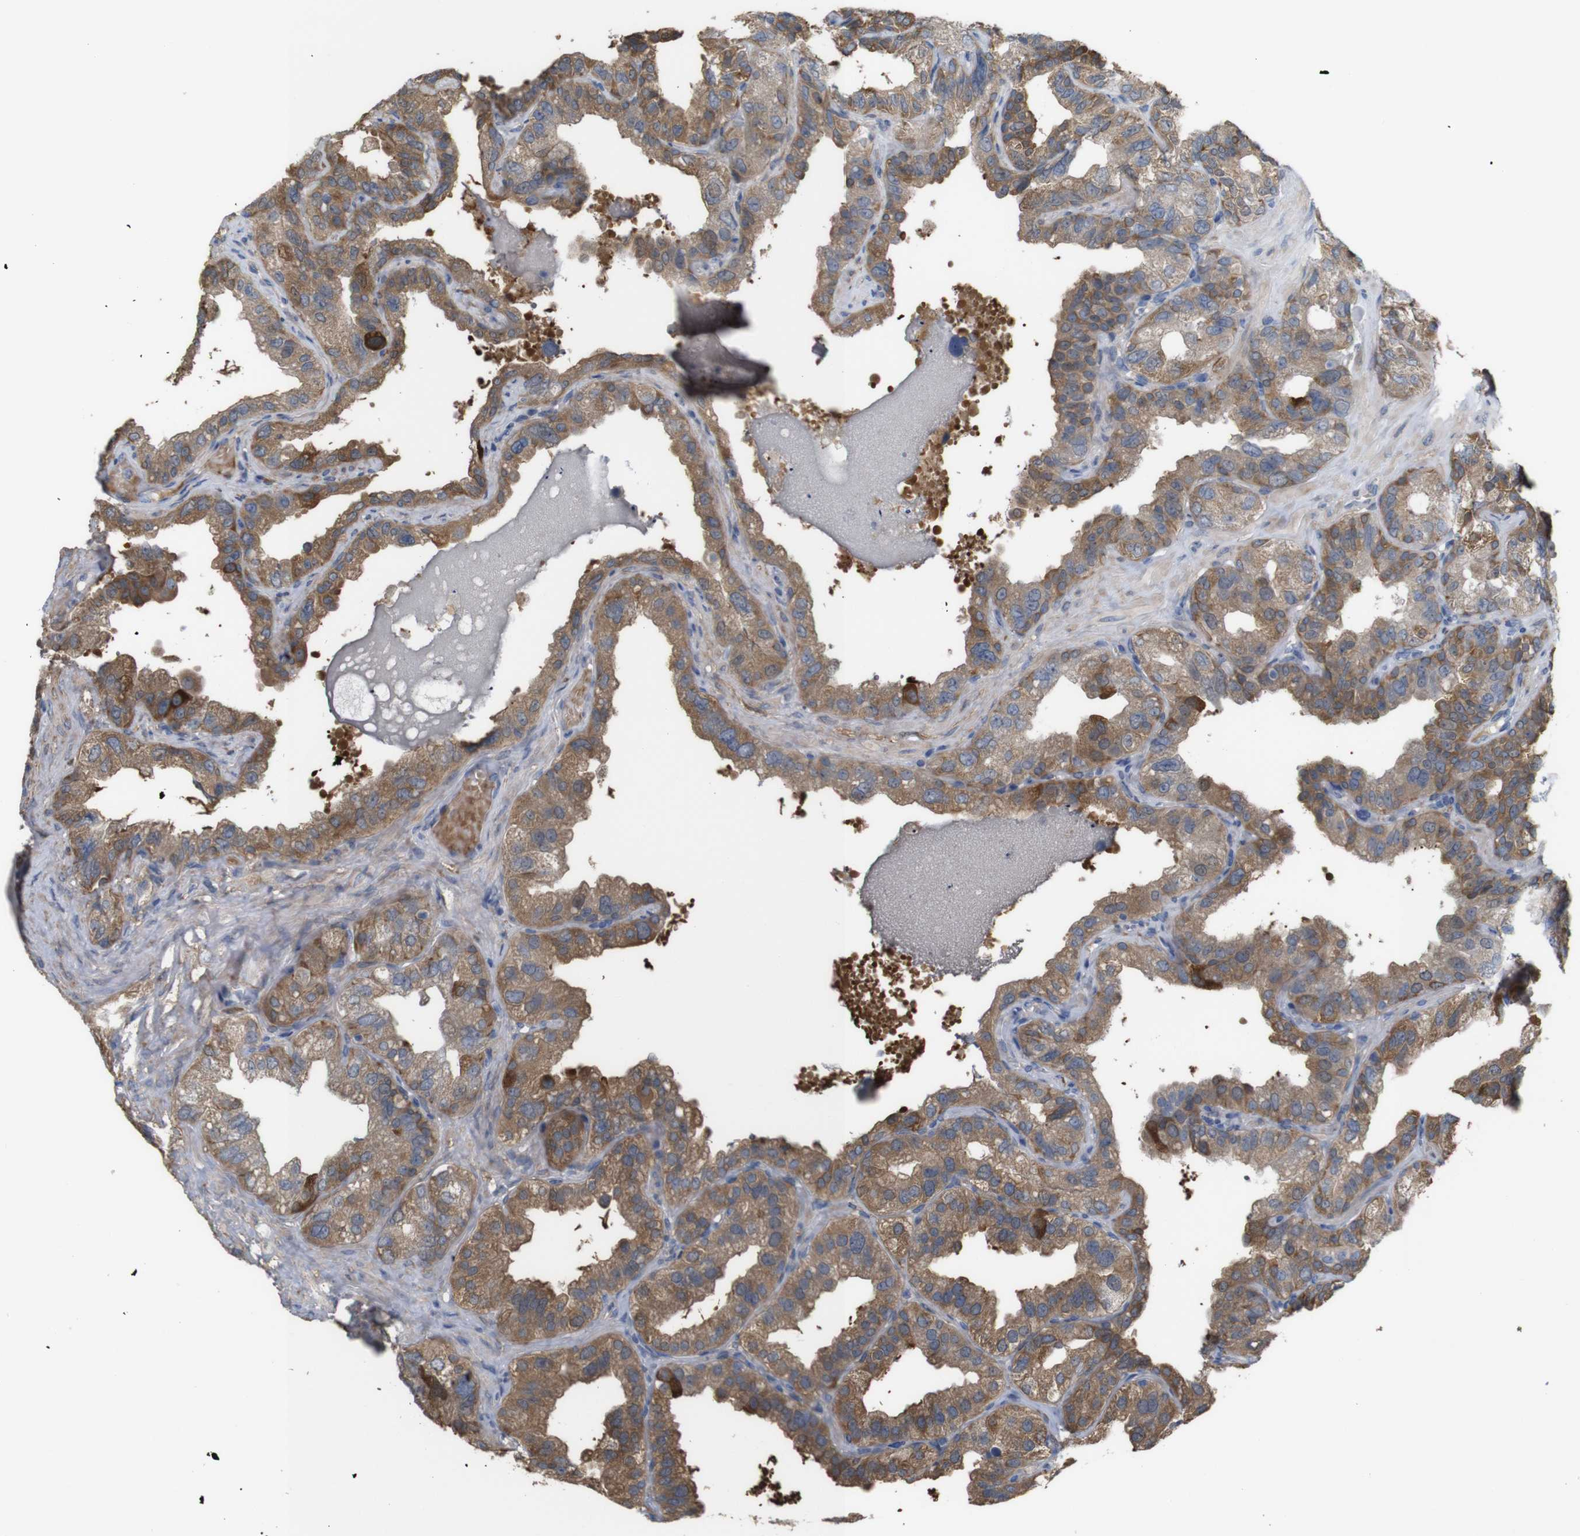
{"staining": {"intensity": "moderate", "quantity": ">75%", "location": "cytoplasmic/membranous"}, "tissue": "seminal vesicle", "cell_type": "Glandular cells", "image_type": "normal", "snomed": [{"axis": "morphology", "description": "Normal tissue, NOS"}, {"axis": "topography", "description": "Seminal veicle"}], "caption": "Immunohistochemistry (IHC) photomicrograph of normal human seminal vesicle stained for a protein (brown), which displays medium levels of moderate cytoplasmic/membranous positivity in about >75% of glandular cells.", "gene": "PTPRR", "patient": {"sex": "male", "age": 68}}